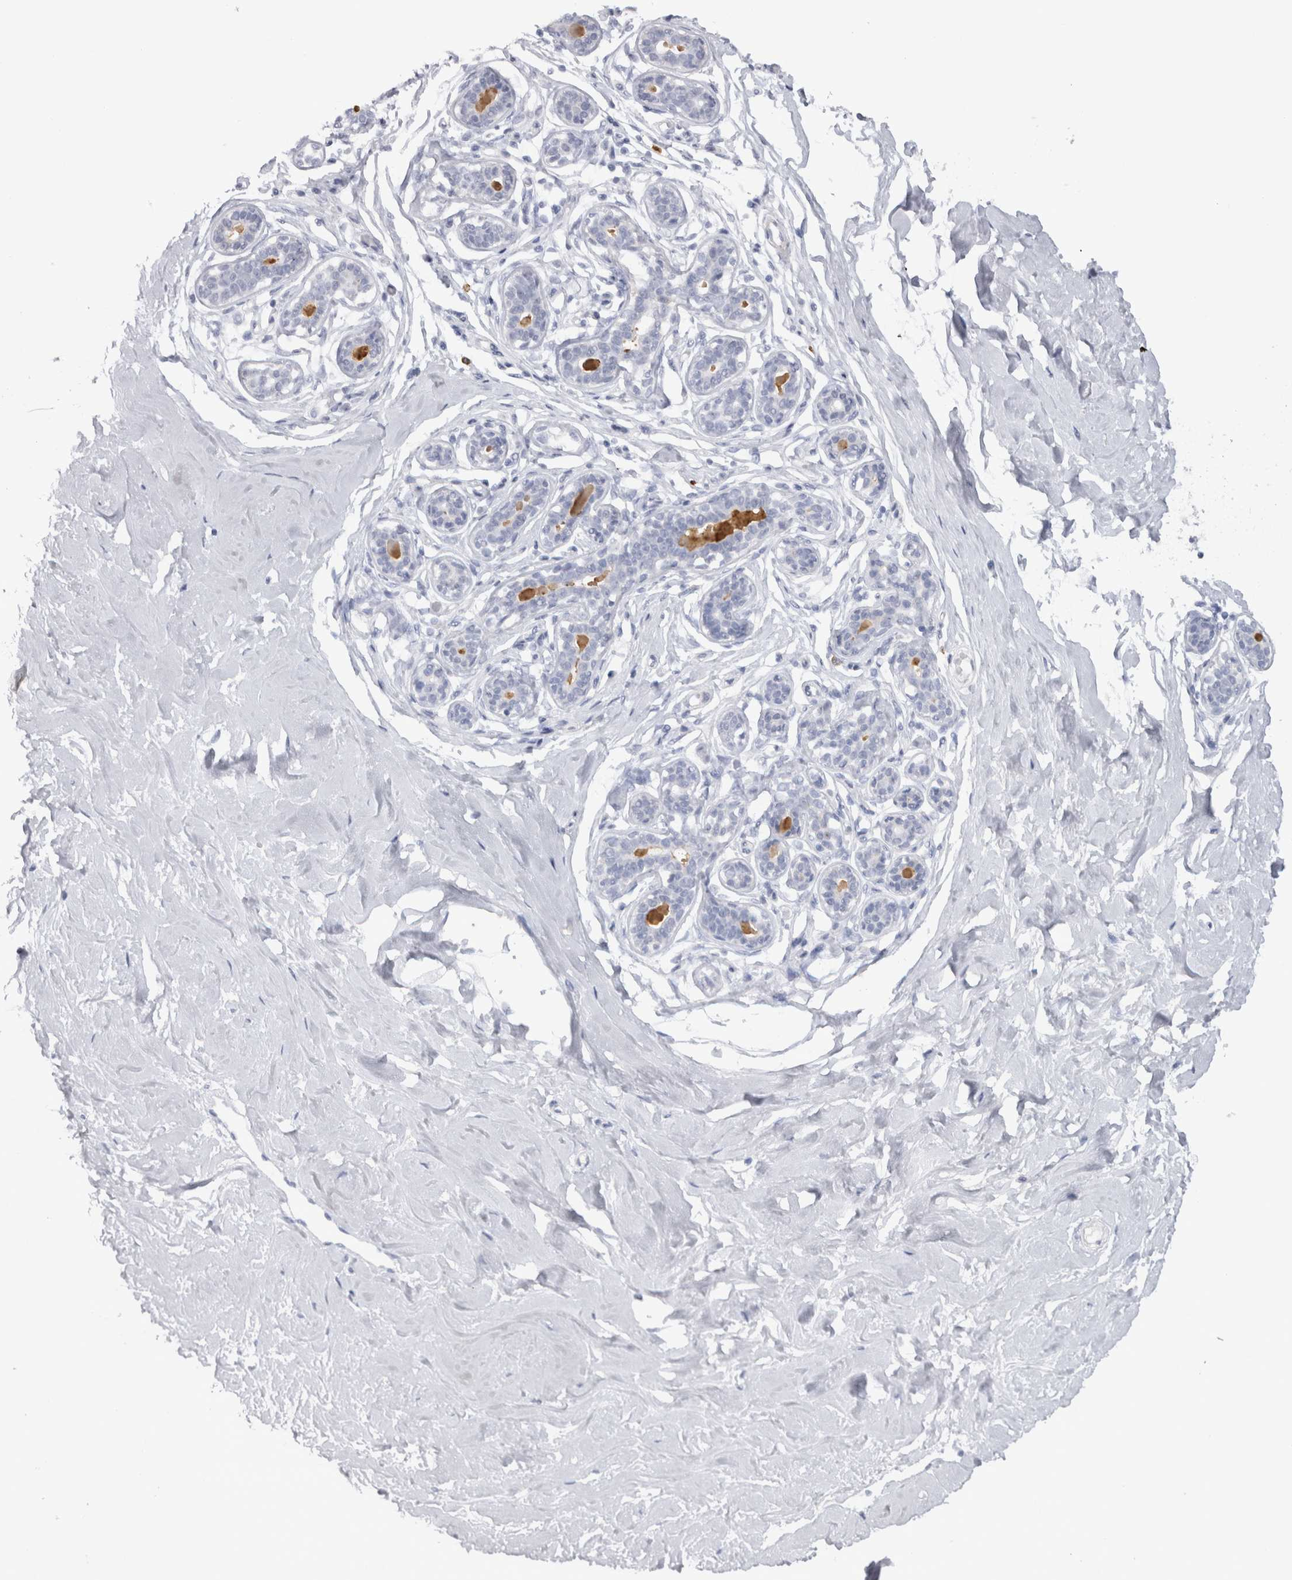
{"staining": {"intensity": "negative", "quantity": "none", "location": "none"}, "tissue": "breast", "cell_type": "Adipocytes", "image_type": "normal", "snomed": [{"axis": "morphology", "description": "Normal tissue, NOS"}, {"axis": "morphology", "description": "Adenoma, NOS"}, {"axis": "topography", "description": "Breast"}], "caption": "This is an immunohistochemistry (IHC) photomicrograph of normal breast. There is no positivity in adipocytes.", "gene": "CDH17", "patient": {"sex": "female", "age": 23}}